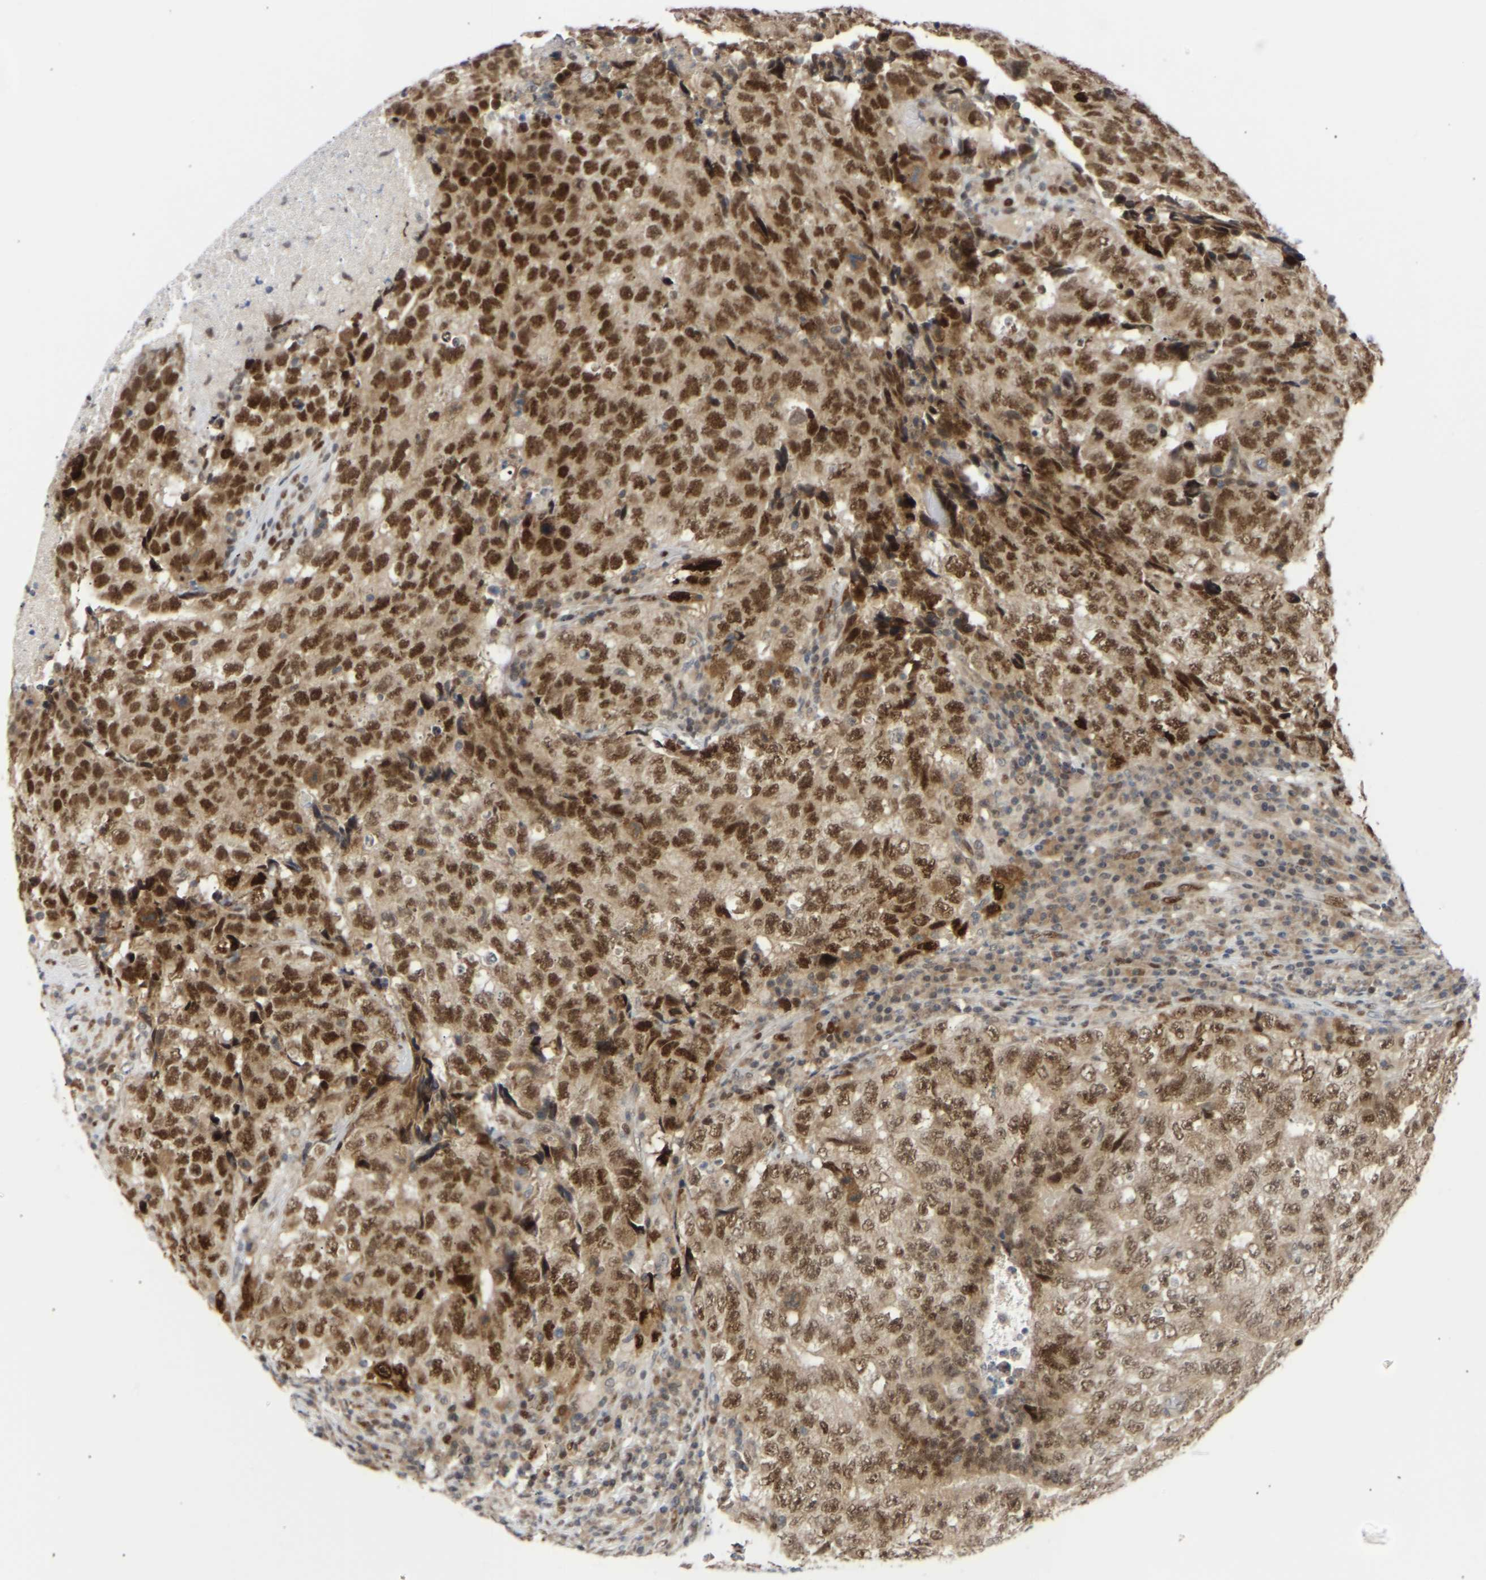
{"staining": {"intensity": "strong", "quantity": ">75%", "location": "nuclear"}, "tissue": "testis cancer", "cell_type": "Tumor cells", "image_type": "cancer", "snomed": [{"axis": "morphology", "description": "Necrosis, NOS"}, {"axis": "morphology", "description": "Carcinoma, Embryonal, NOS"}, {"axis": "topography", "description": "Testis"}], "caption": "Protein staining of testis embryonal carcinoma tissue reveals strong nuclear positivity in about >75% of tumor cells.", "gene": "SSBP2", "patient": {"sex": "male", "age": 19}}